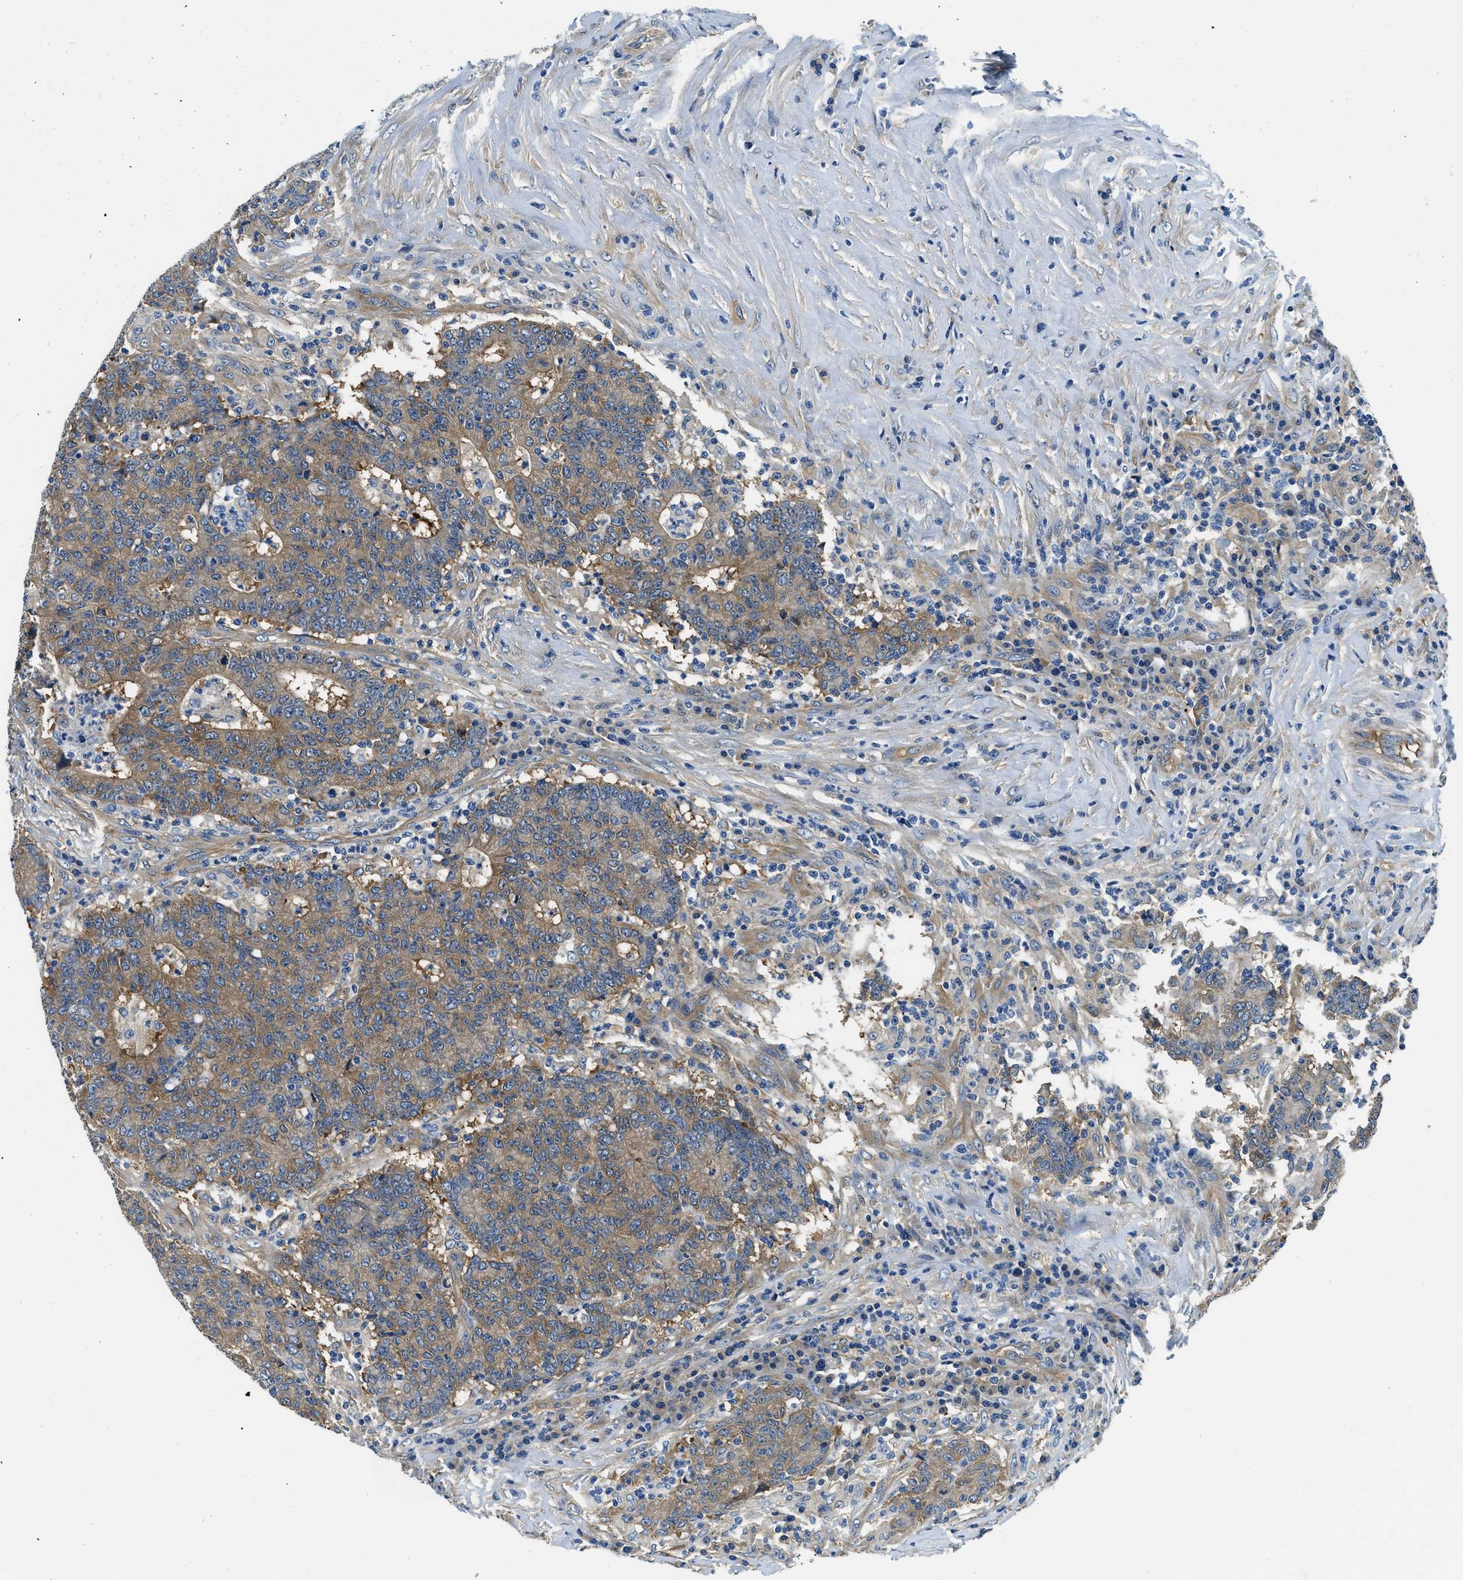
{"staining": {"intensity": "moderate", "quantity": ">75%", "location": "cytoplasmic/membranous"}, "tissue": "colorectal cancer", "cell_type": "Tumor cells", "image_type": "cancer", "snomed": [{"axis": "morphology", "description": "Normal tissue, NOS"}, {"axis": "morphology", "description": "Adenocarcinoma, NOS"}, {"axis": "topography", "description": "Colon"}], "caption": "IHC micrograph of human colorectal adenocarcinoma stained for a protein (brown), which shows medium levels of moderate cytoplasmic/membranous expression in approximately >75% of tumor cells.", "gene": "TWF1", "patient": {"sex": "female", "age": 75}}